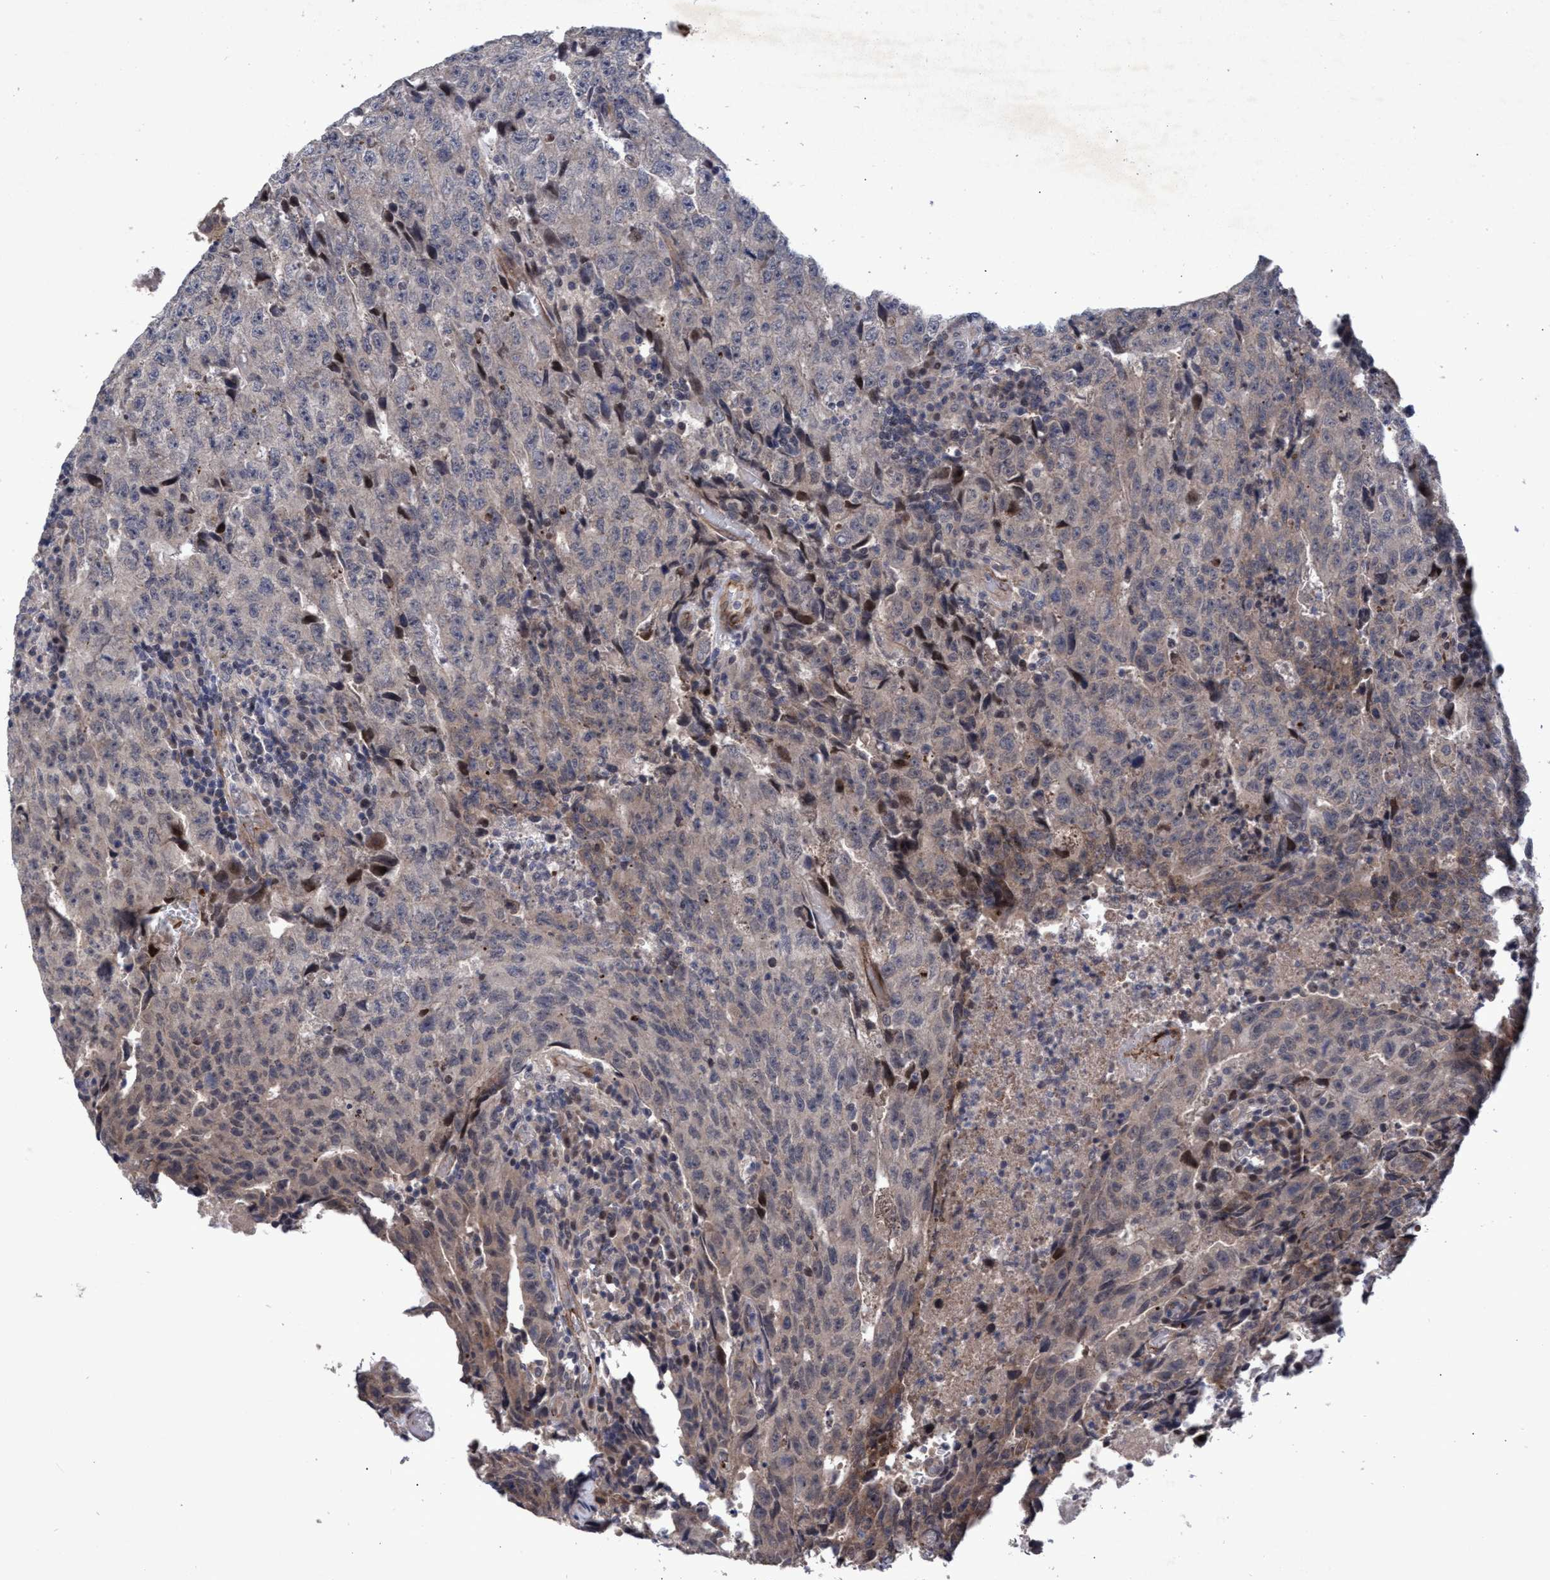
{"staining": {"intensity": "negative", "quantity": "none", "location": "none"}, "tissue": "testis cancer", "cell_type": "Tumor cells", "image_type": "cancer", "snomed": [{"axis": "morphology", "description": "Necrosis, NOS"}, {"axis": "morphology", "description": "Carcinoma, Embryonal, NOS"}, {"axis": "topography", "description": "Testis"}], "caption": "Tumor cells show no significant expression in testis embryonal carcinoma.", "gene": "ZNF750", "patient": {"sex": "male", "age": 19}}